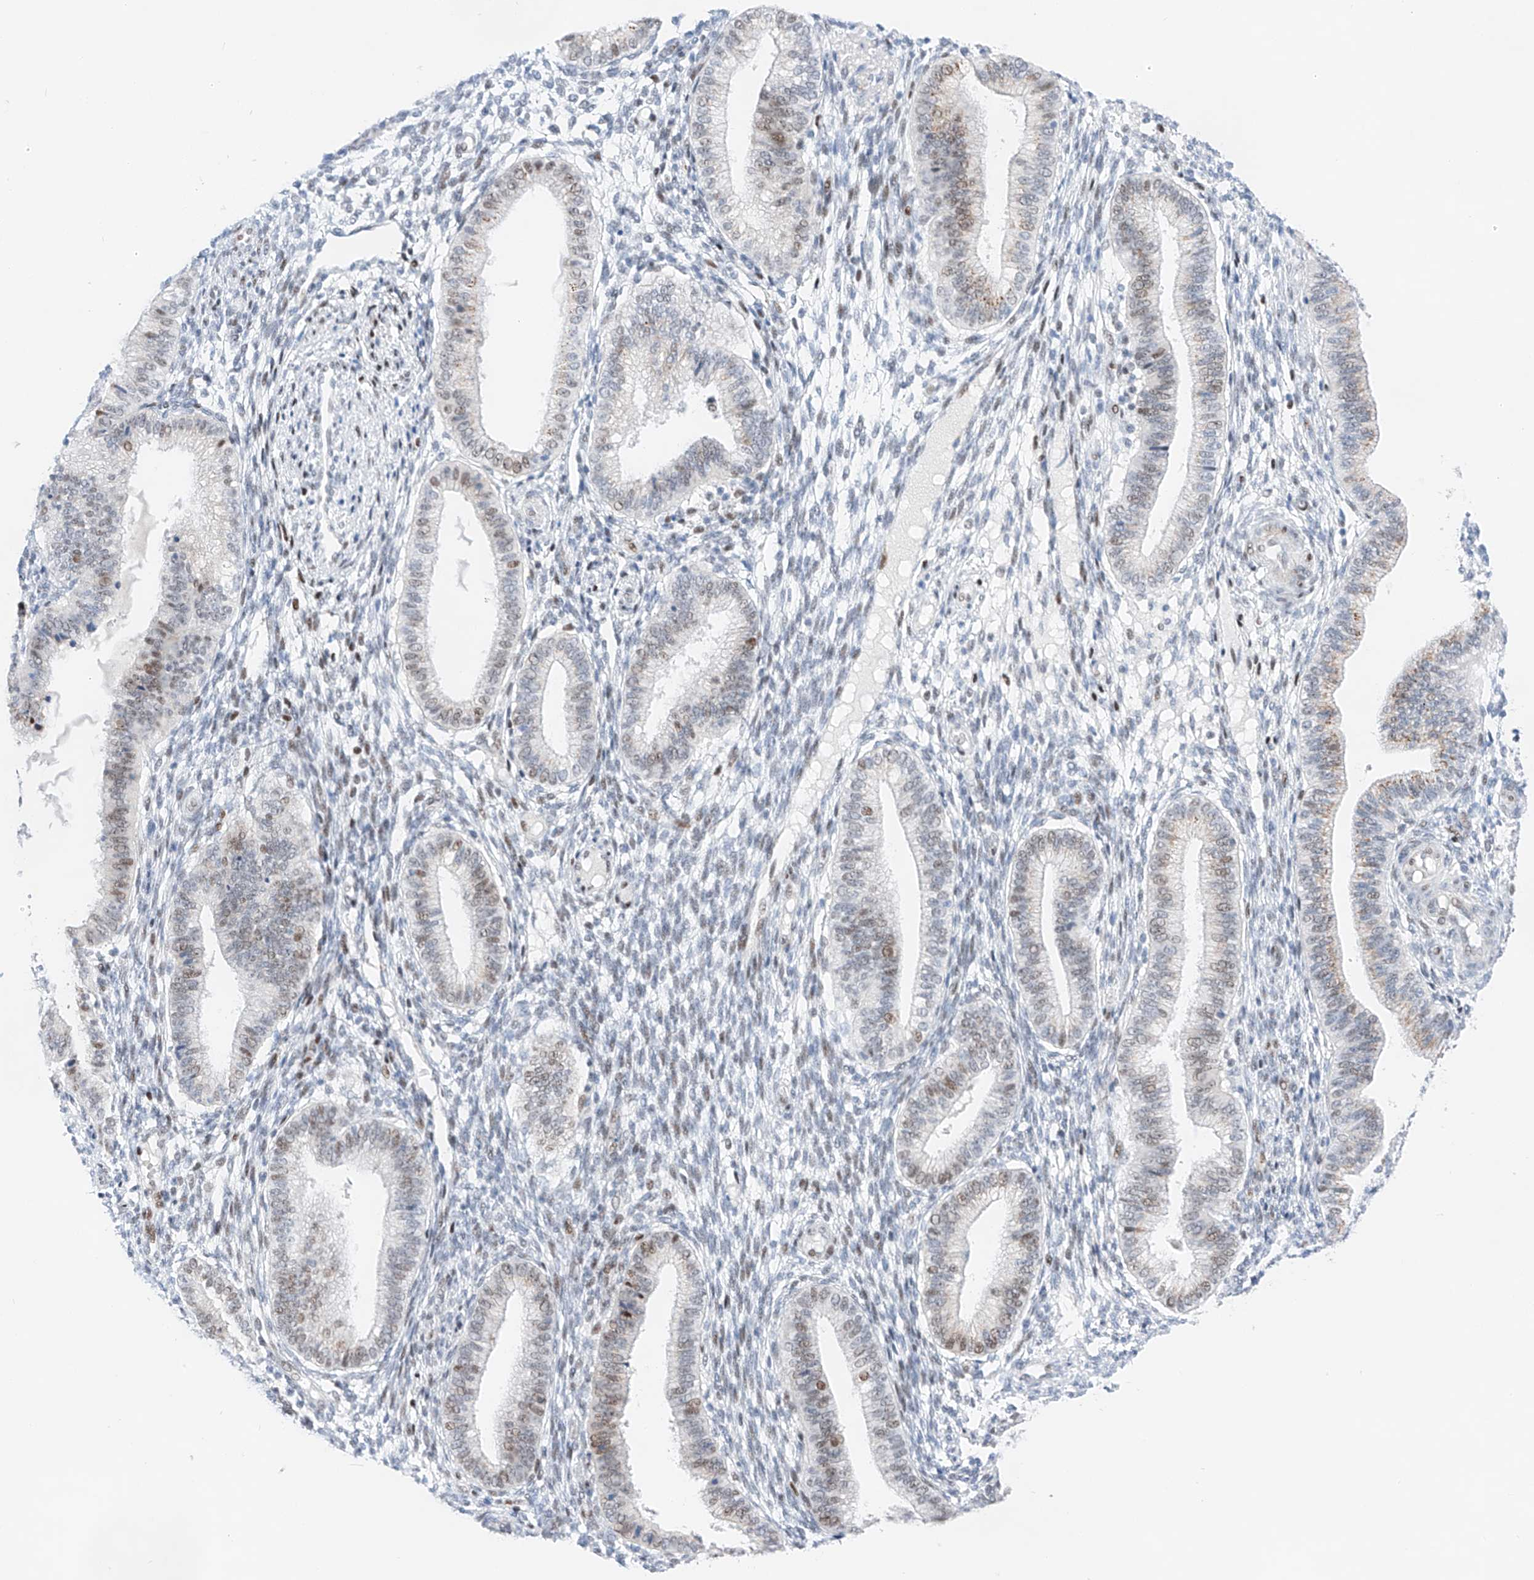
{"staining": {"intensity": "negative", "quantity": "none", "location": "none"}, "tissue": "endometrium", "cell_type": "Cells in endometrial stroma", "image_type": "normal", "snomed": [{"axis": "morphology", "description": "Normal tissue, NOS"}, {"axis": "topography", "description": "Endometrium"}], "caption": "High power microscopy histopathology image of an immunohistochemistry histopathology image of benign endometrium, revealing no significant staining in cells in endometrial stroma. Nuclei are stained in blue.", "gene": "NT5C3B", "patient": {"sex": "female", "age": 39}}